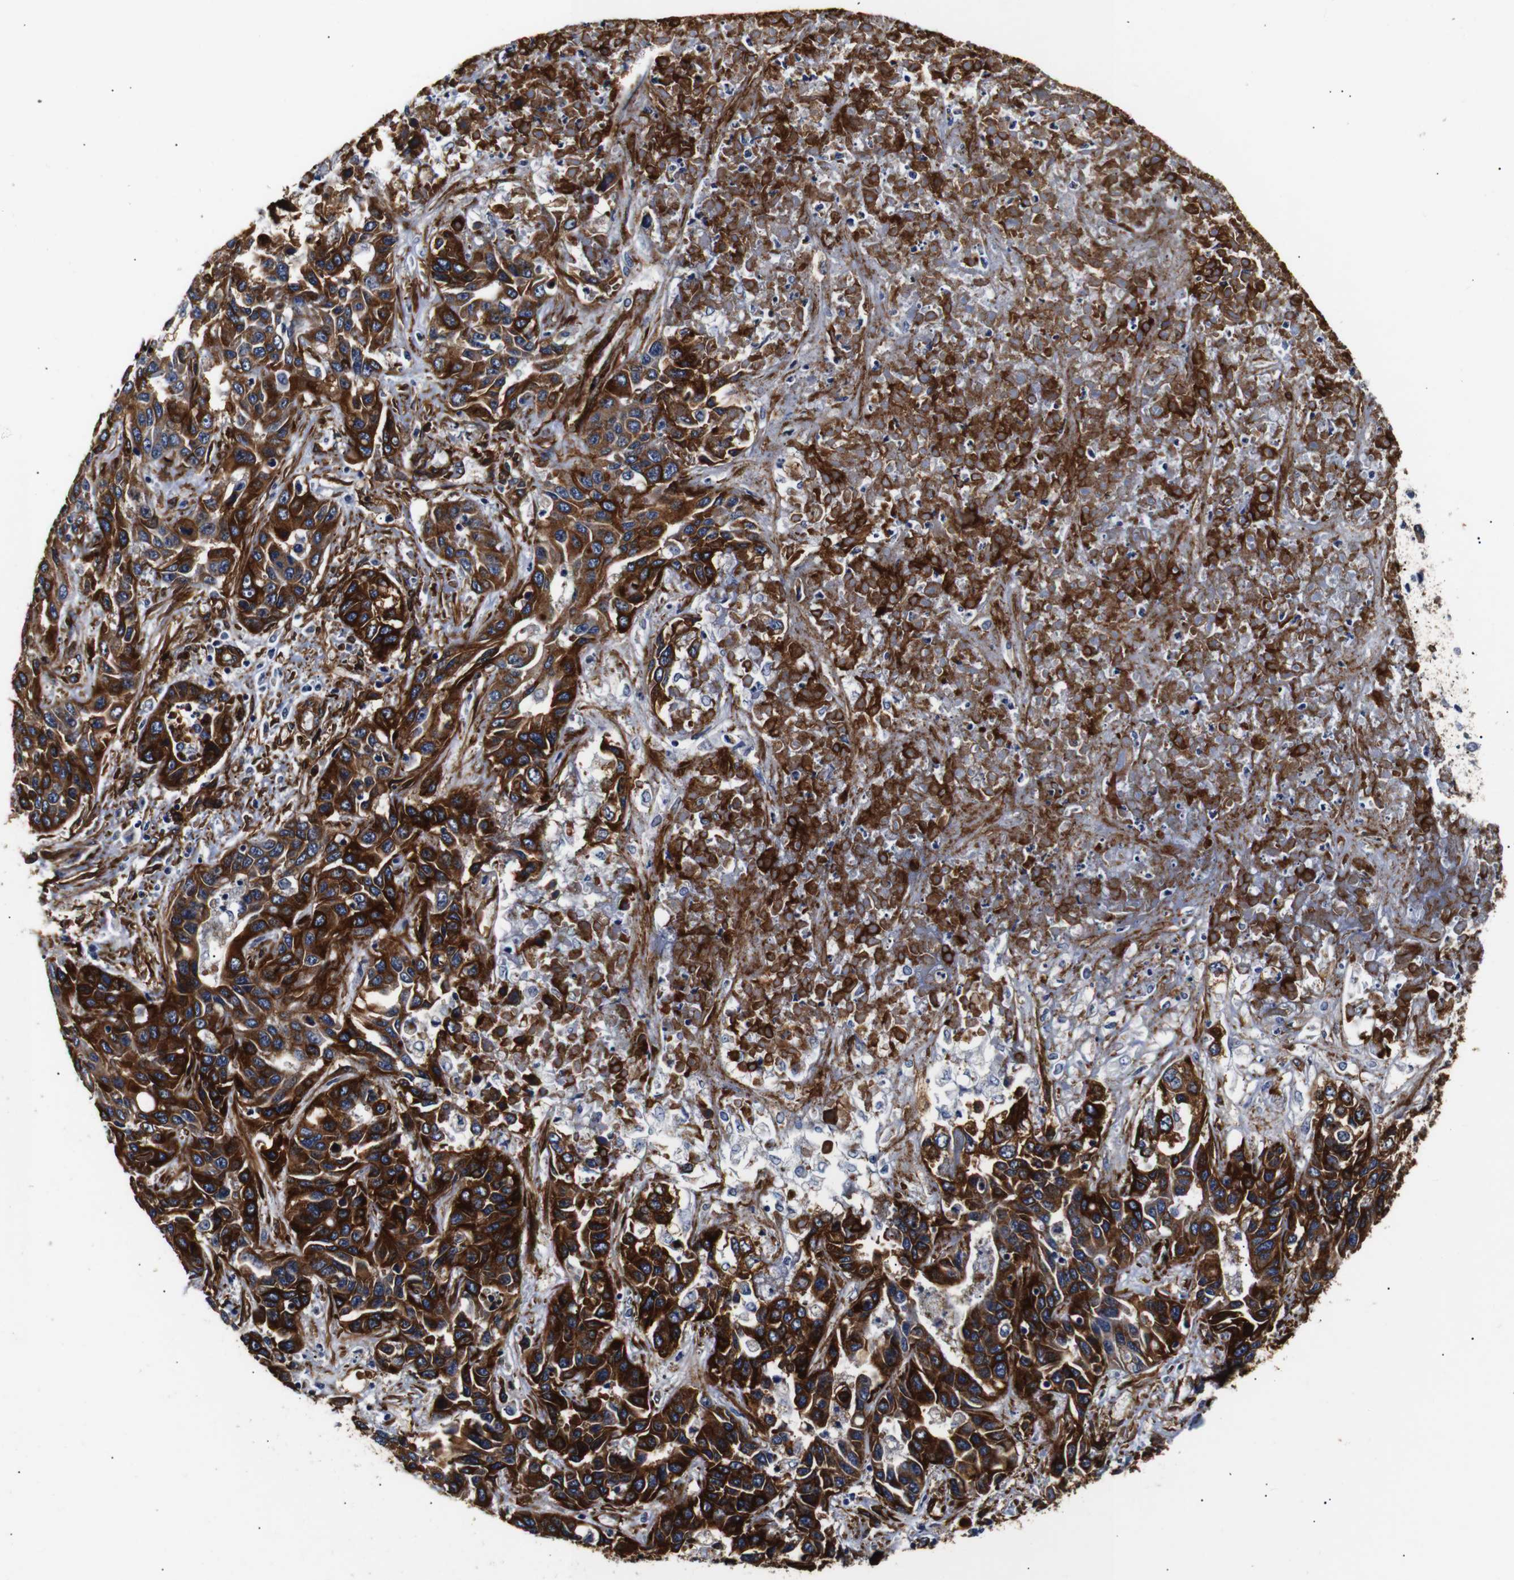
{"staining": {"intensity": "strong", "quantity": ">75%", "location": "cytoplasmic/membranous"}, "tissue": "liver cancer", "cell_type": "Tumor cells", "image_type": "cancer", "snomed": [{"axis": "morphology", "description": "Cholangiocarcinoma"}, {"axis": "topography", "description": "Liver"}], "caption": "Protein expression analysis of human liver cancer (cholangiocarcinoma) reveals strong cytoplasmic/membranous positivity in approximately >75% of tumor cells.", "gene": "CAV2", "patient": {"sex": "female", "age": 52}}